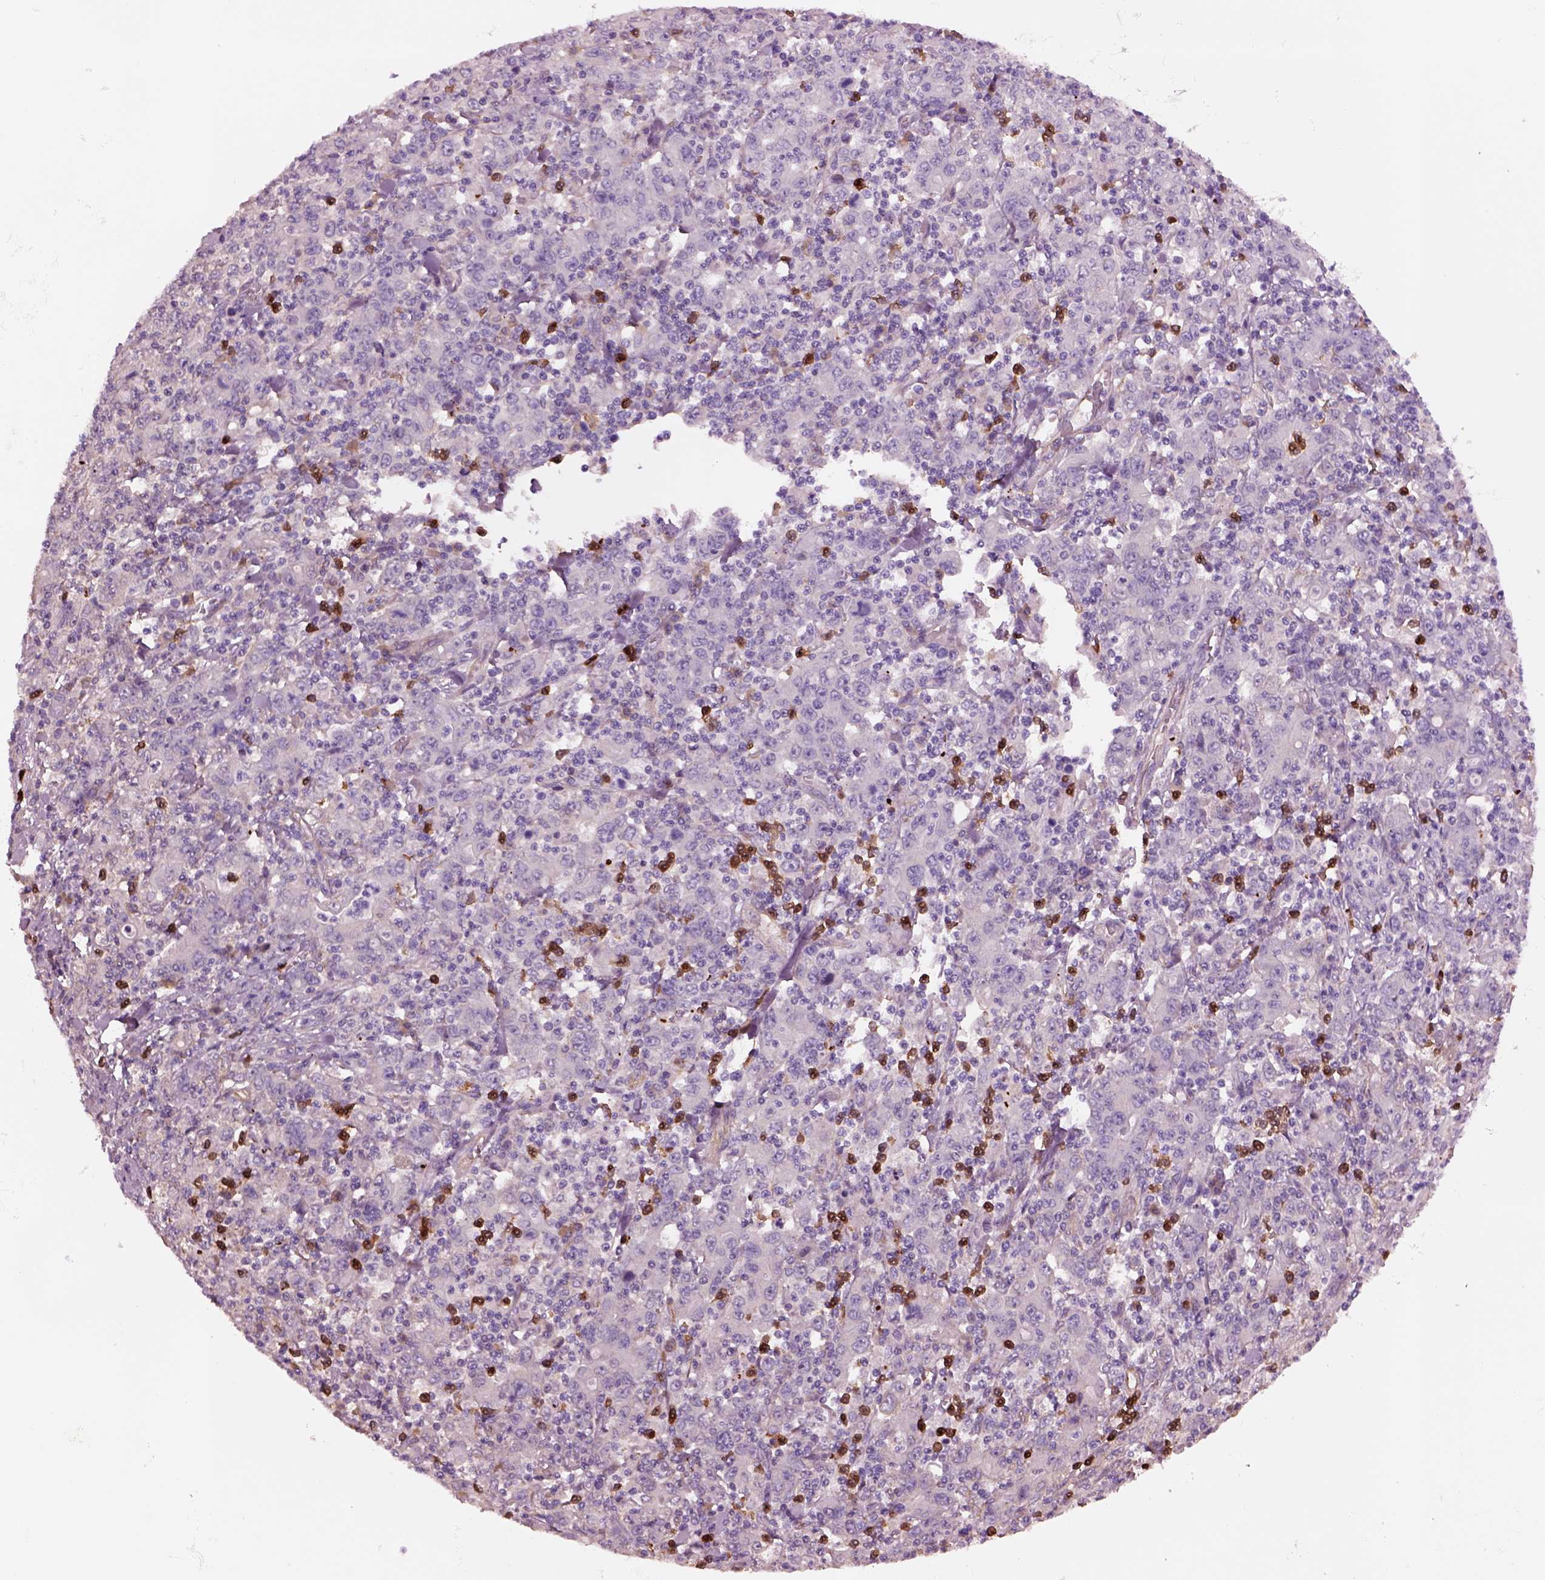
{"staining": {"intensity": "negative", "quantity": "none", "location": "none"}, "tissue": "stomach cancer", "cell_type": "Tumor cells", "image_type": "cancer", "snomed": [{"axis": "morphology", "description": "Adenocarcinoma, NOS"}, {"axis": "topography", "description": "Stomach, upper"}], "caption": "A high-resolution micrograph shows IHC staining of adenocarcinoma (stomach), which reveals no significant expression in tumor cells.", "gene": "HTR1B", "patient": {"sex": "male", "age": 69}}